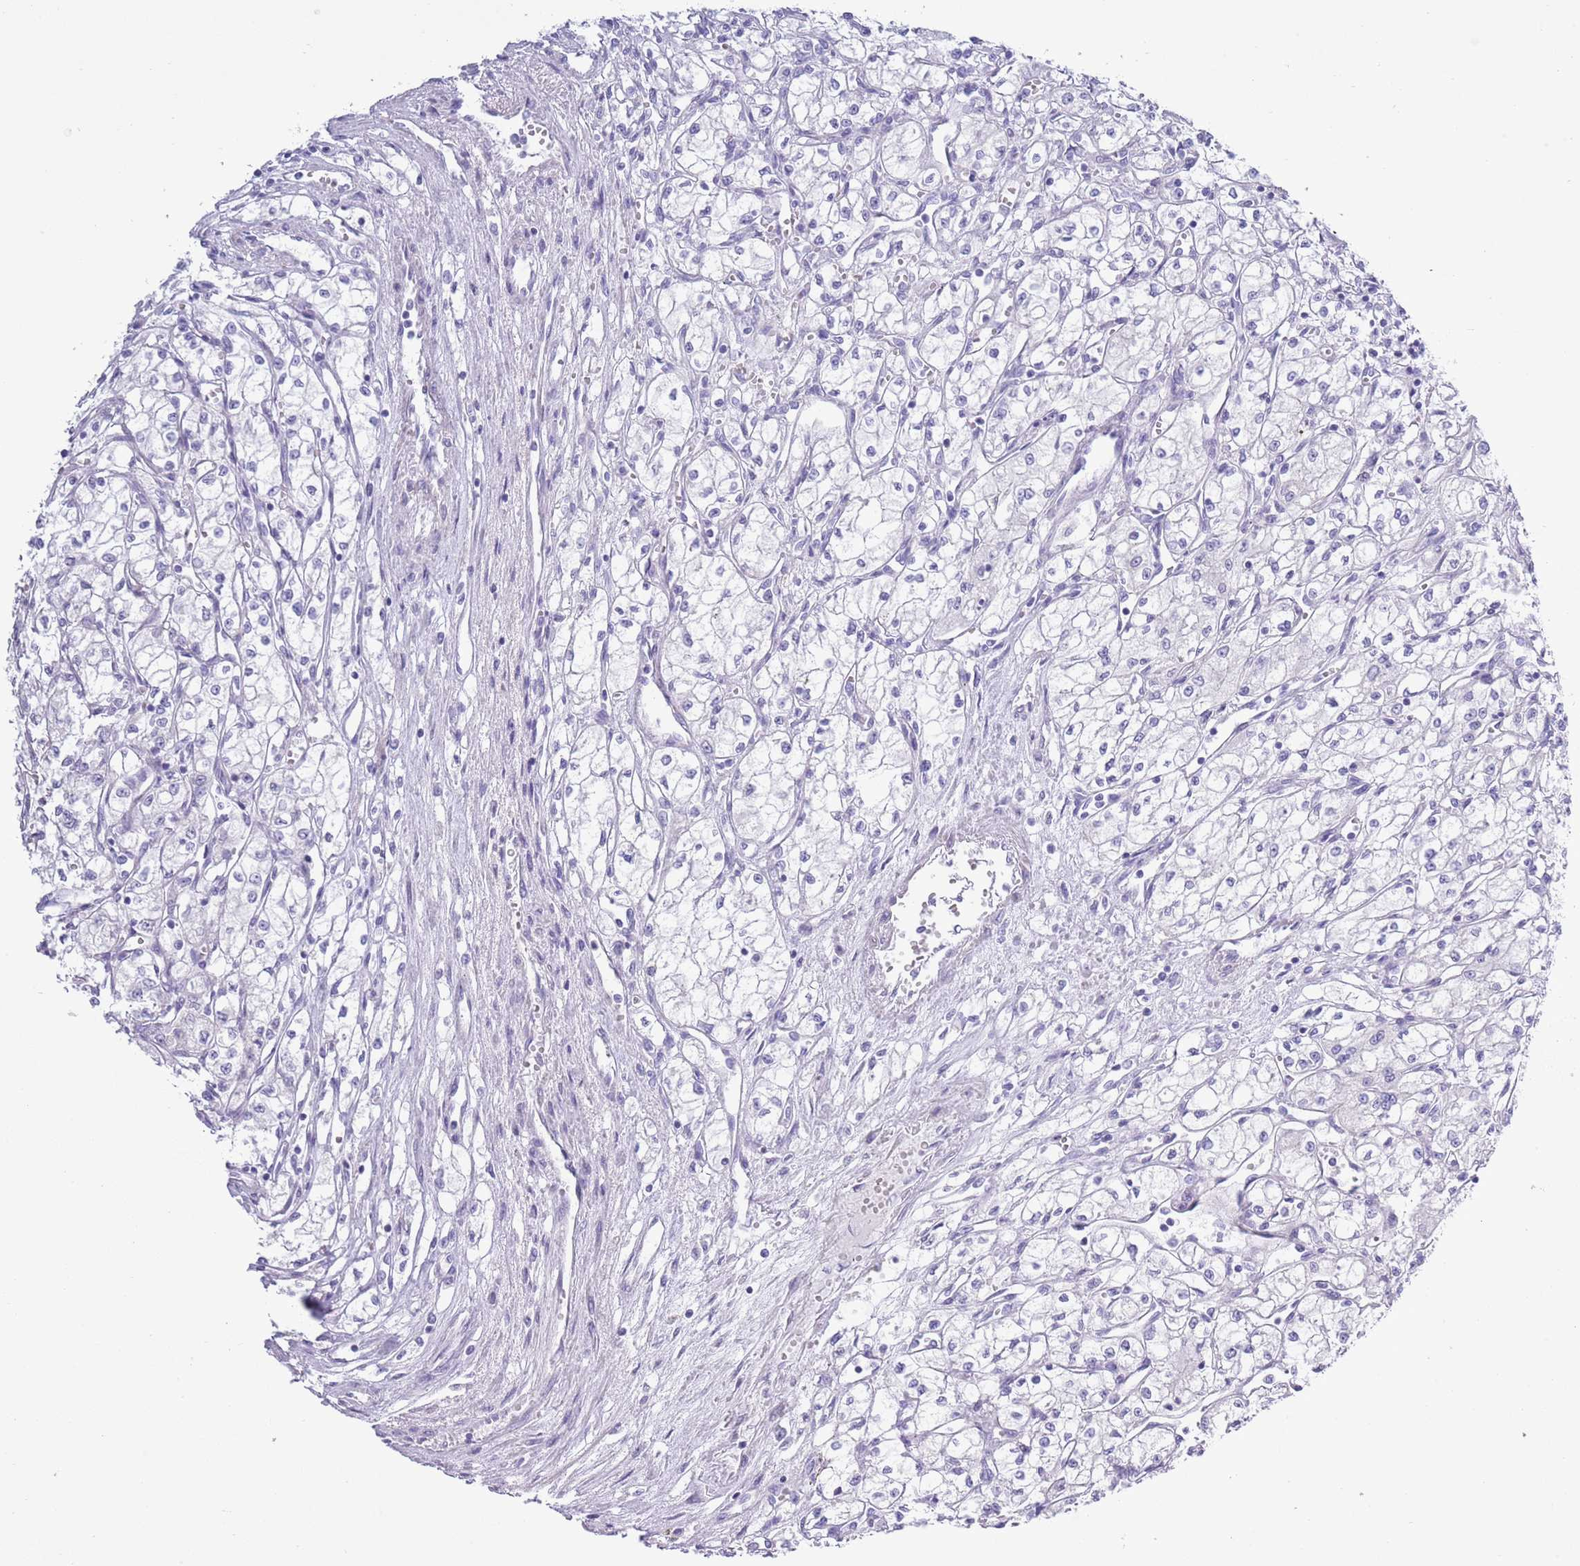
{"staining": {"intensity": "negative", "quantity": "none", "location": "none"}, "tissue": "renal cancer", "cell_type": "Tumor cells", "image_type": "cancer", "snomed": [{"axis": "morphology", "description": "Adenocarcinoma, NOS"}, {"axis": "topography", "description": "Kidney"}], "caption": "DAB immunohistochemical staining of renal cancer reveals no significant positivity in tumor cells.", "gene": "MOCOS", "patient": {"sex": "male", "age": 59}}